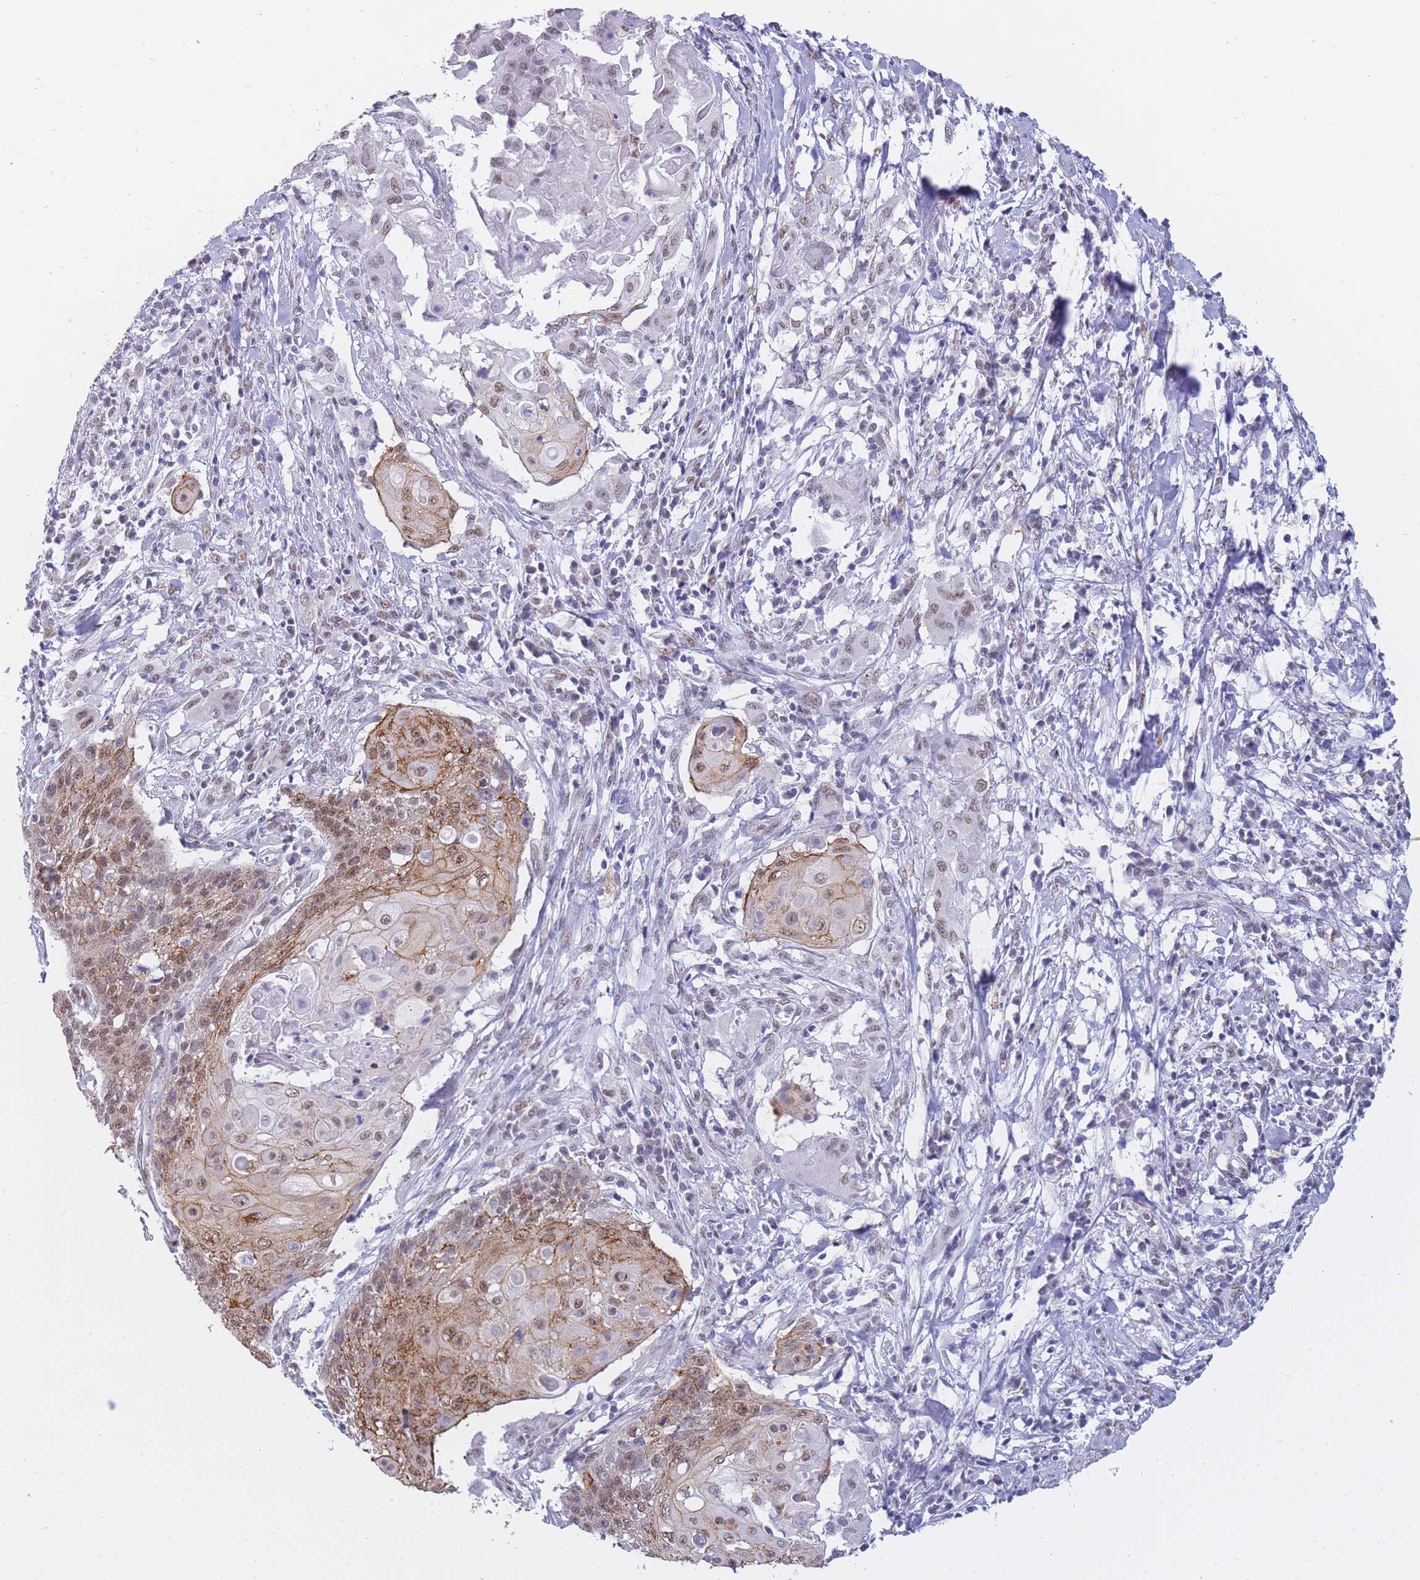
{"staining": {"intensity": "strong", "quantity": "25%-75%", "location": "cytoplasmic/membranous,nuclear"}, "tissue": "cervical cancer", "cell_type": "Tumor cells", "image_type": "cancer", "snomed": [{"axis": "morphology", "description": "Squamous cell carcinoma, NOS"}, {"axis": "topography", "description": "Cervix"}], "caption": "A high-resolution photomicrograph shows immunohistochemistry staining of cervical squamous cell carcinoma, which exhibits strong cytoplasmic/membranous and nuclear staining in about 25%-75% of tumor cells.", "gene": "FRAT2", "patient": {"sex": "female", "age": 39}}